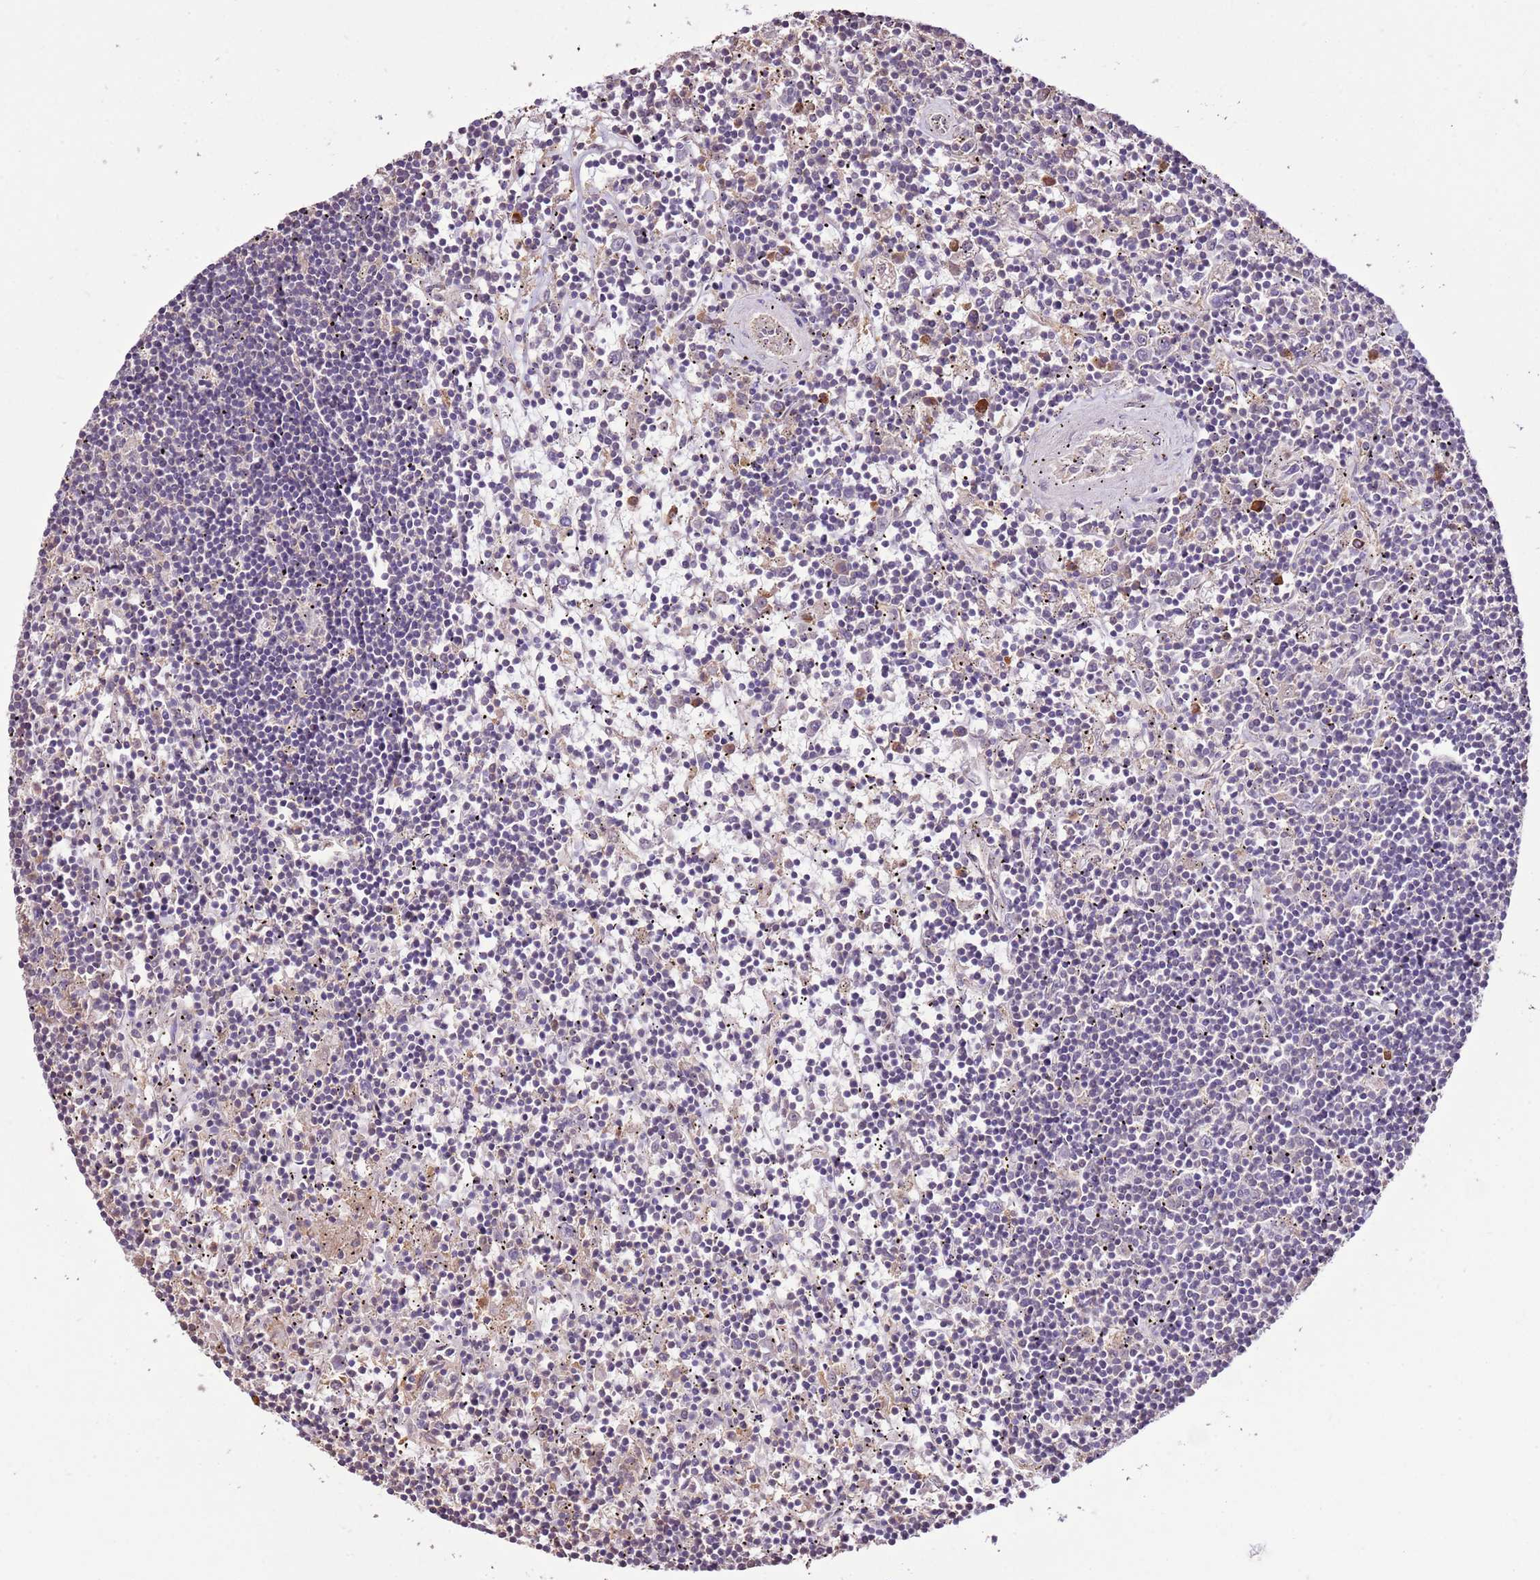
{"staining": {"intensity": "negative", "quantity": "none", "location": "none"}, "tissue": "lymphoma", "cell_type": "Tumor cells", "image_type": "cancer", "snomed": [{"axis": "morphology", "description": "Malignant lymphoma, non-Hodgkin's type, Low grade"}, {"axis": "topography", "description": "Spleen"}], "caption": "Tumor cells are negative for protein expression in human malignant lymphoma, non-Hodgkin's type (low-grade).", "gene": "BBS5", "patient": {"sex": "male", "age": 76}}